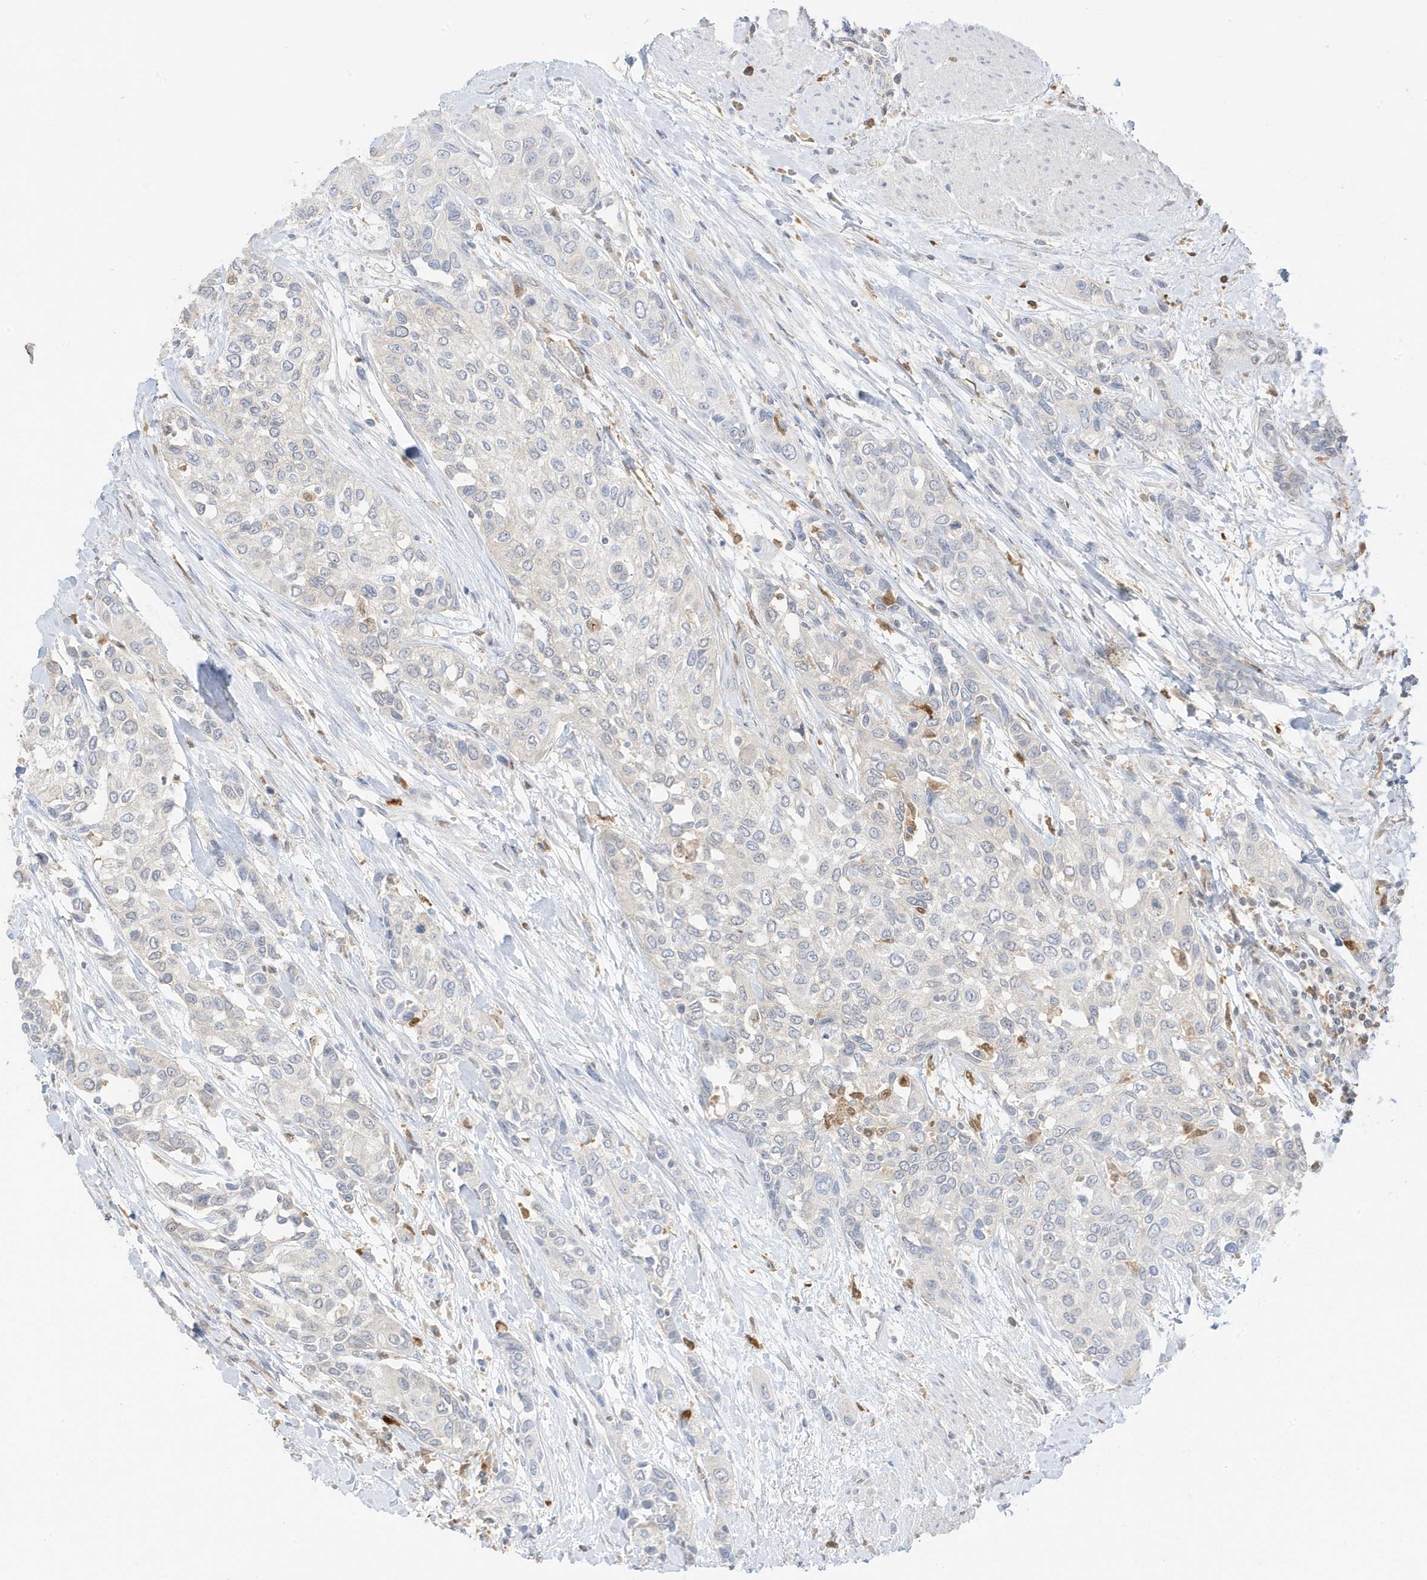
{"staining": {"intensity": "negative", "quantity": "none", "location": "none"}, "tissue": "urothelial cancer", "cell_type": "Tumor cells", "image_type": "cancer", "snomed": [{"axis": "morphology", "description": "Normal tissue, NOS"}, {"axis": "morphology", "description": "Urothelial carcinoma, High grade"}, {"axis": "topography", "description": "Vascular tissue"}, {"axis": "topography", "description": "Urinary bladder"}], "caption": "The photomicrograph exhibits no significant staining in tumor cells of urothelial cancer.", "gene": "GCA", "patient": {"sex": "female", "age": 56}}